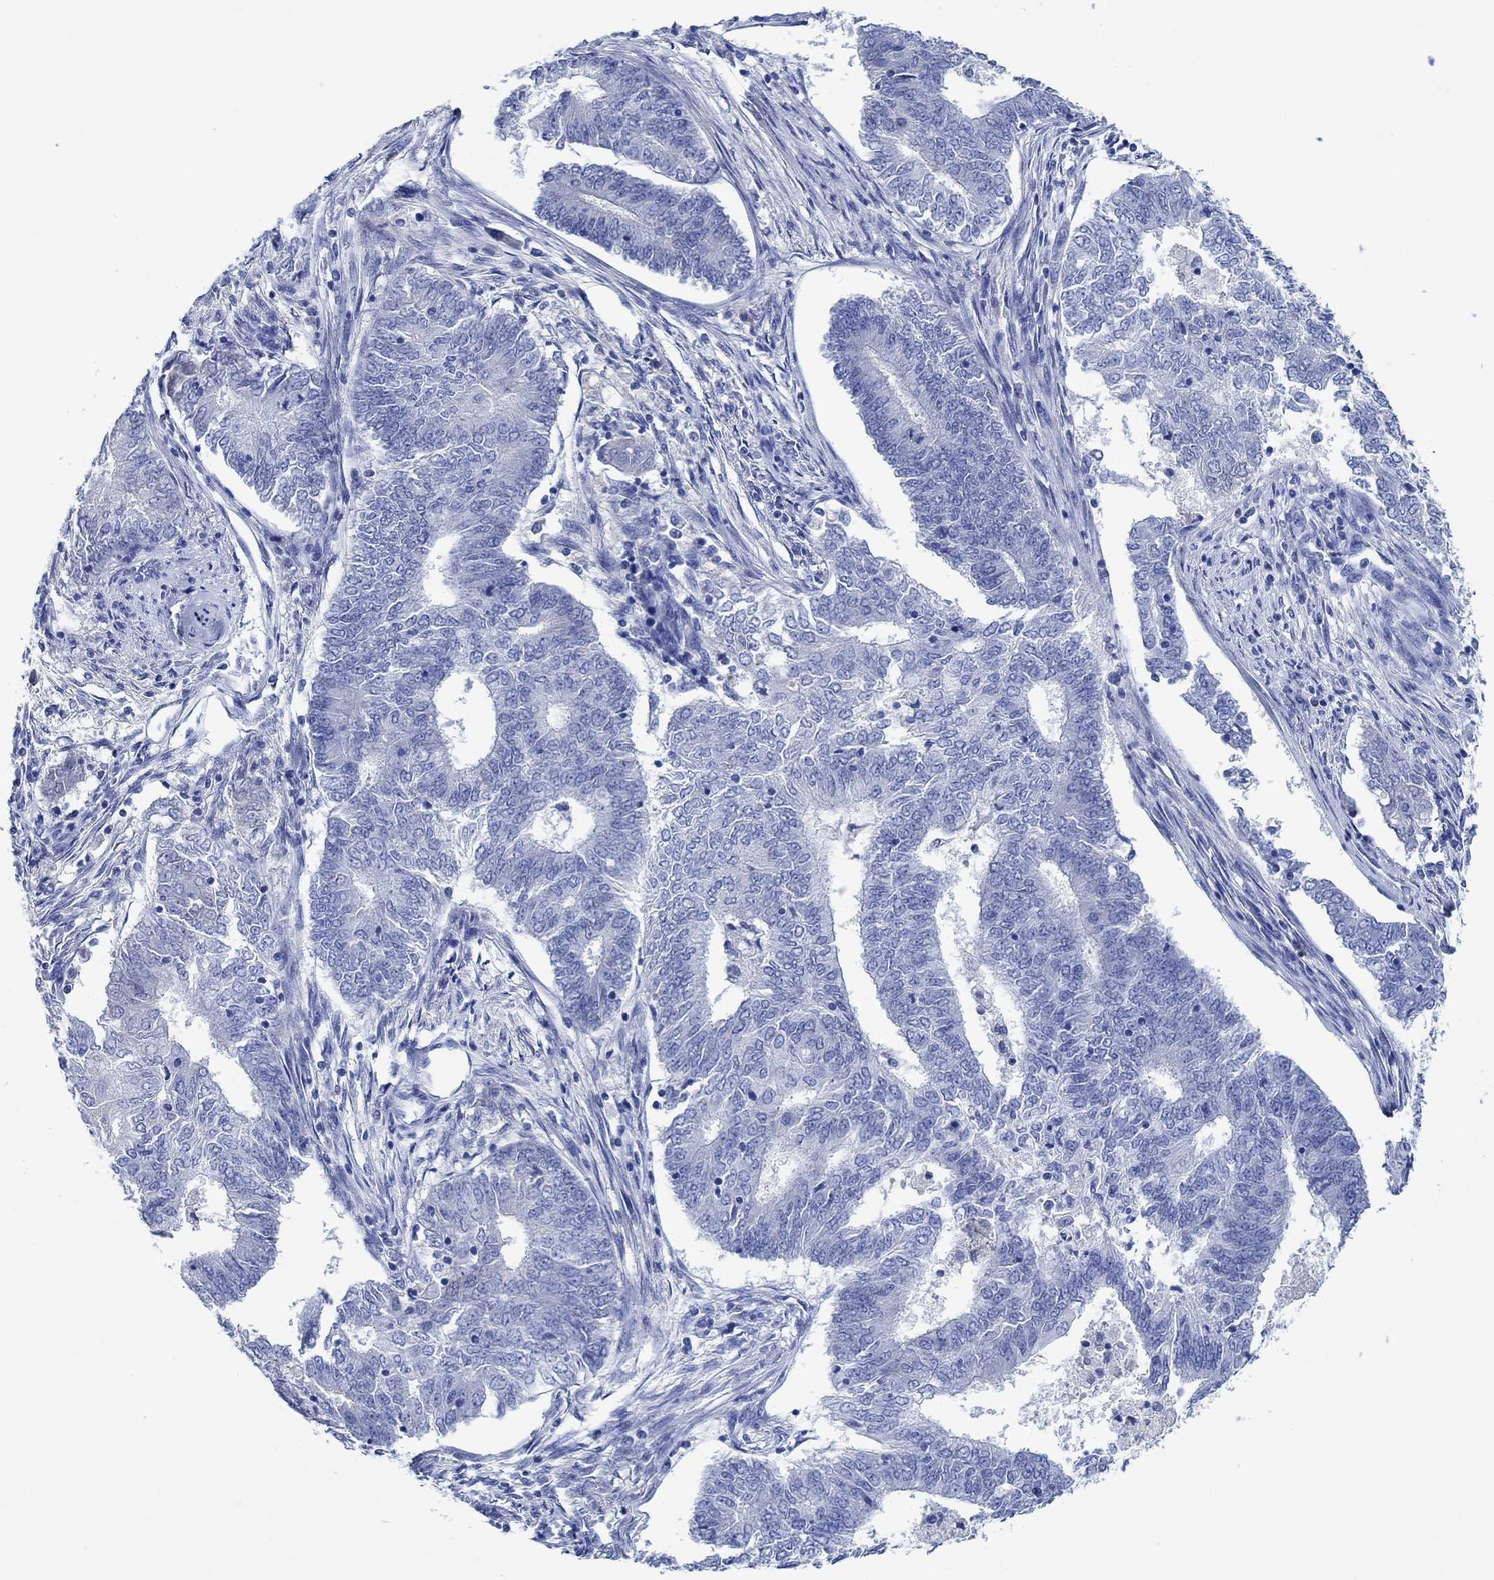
{"staining": {"intensity": "negative", "quantity": "none", "location": "none"}, "tissue": "endometrial cancer", "cell_type": "Tumor cells", "image_type": "cancer", "snomed": [{"axis": "morphology", "description": "Adenocarcinoma, NOS"}, {"axis": "topography", "description": "Endometrium"}], "caption": "Immunohistochemical staining of human endometrial adenocarcinoma shows no significant staining in tumor cells.", "gene": "CPNE6", "patient": {"sex": "female", "age": 62}}